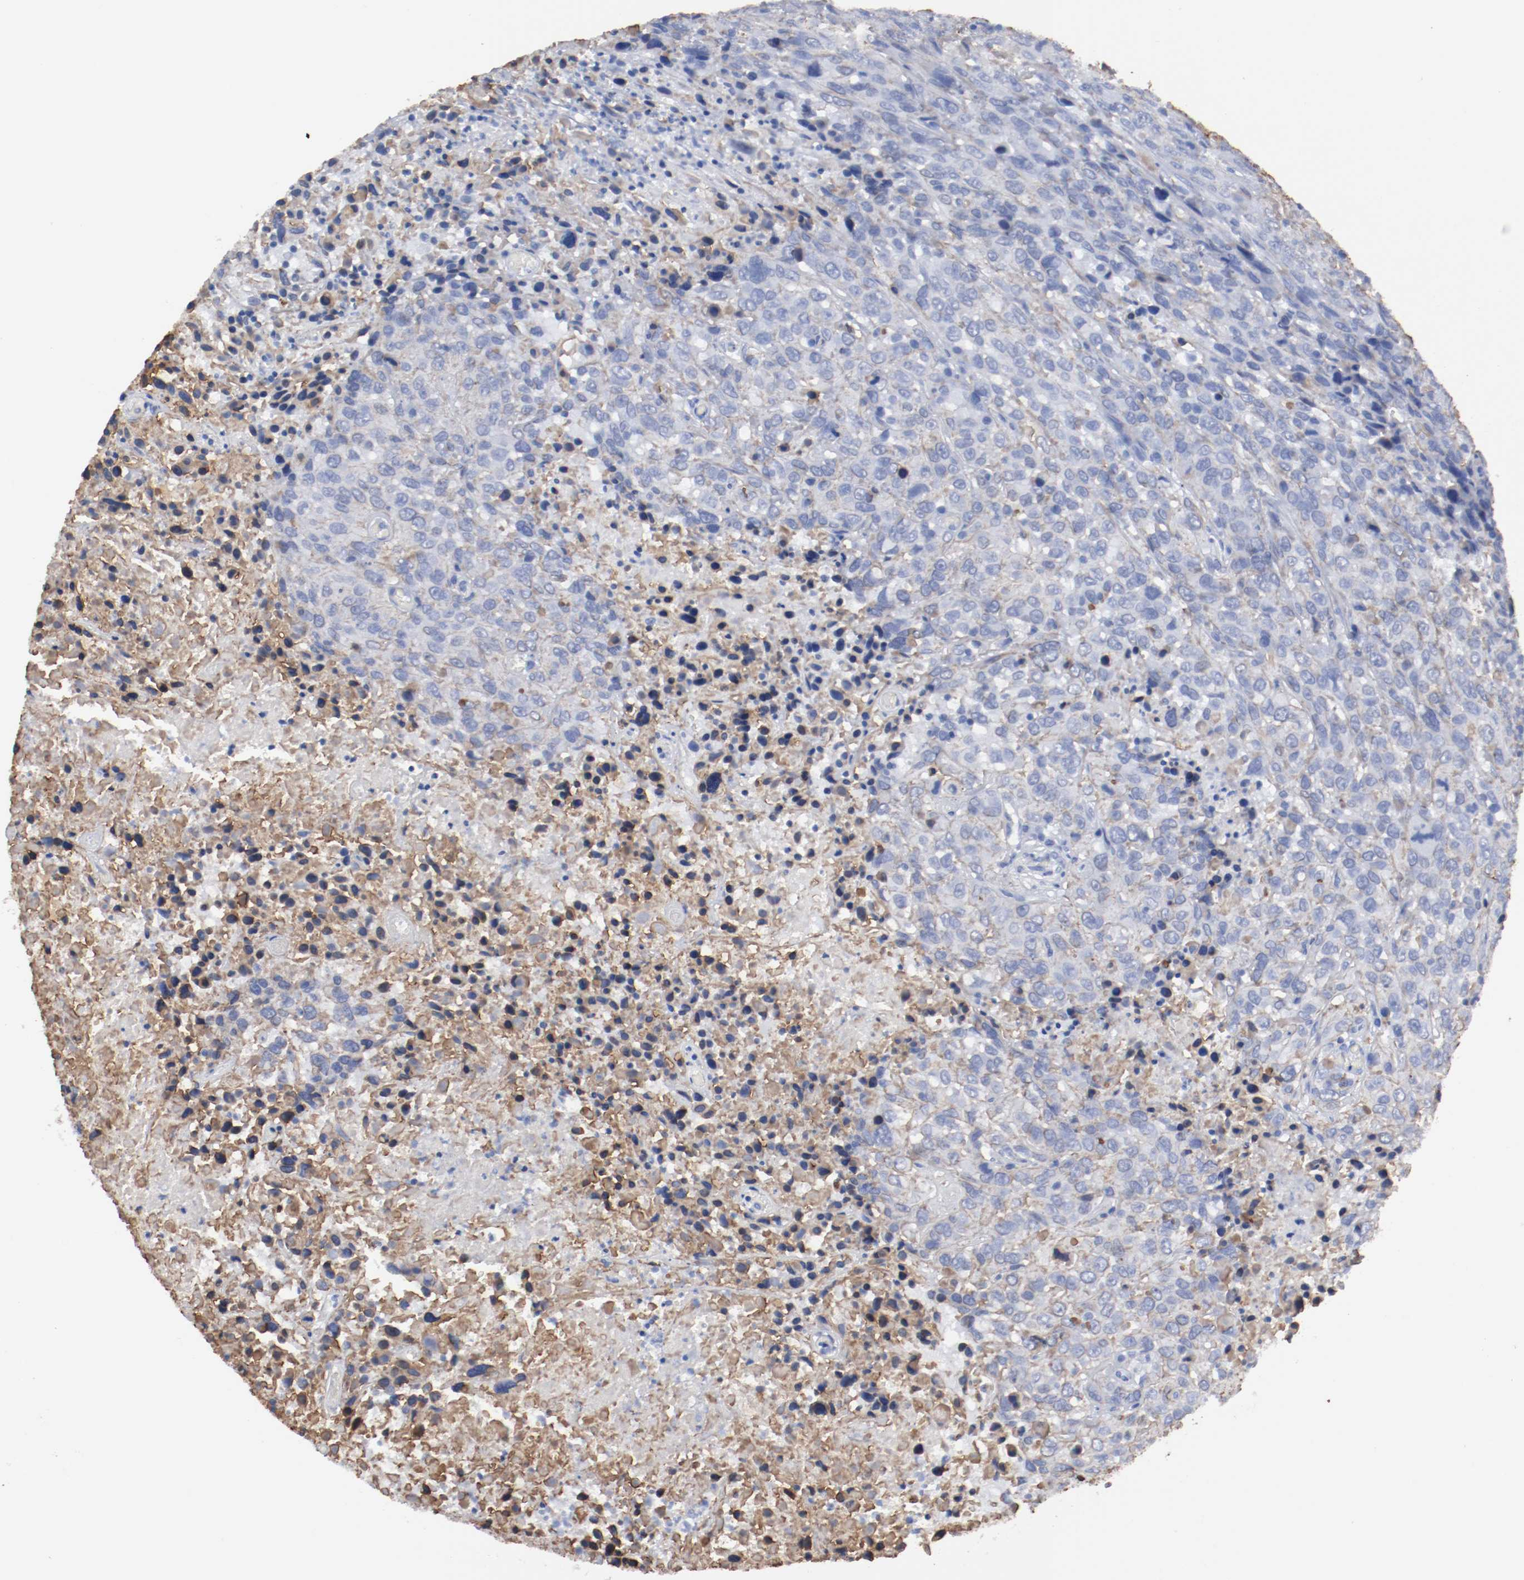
{"staining": {"intensity": "weak", "quantity": "25%-75%", "location": "cytoplasmic/membranous"}, "tissue": "urothelial cancer", "cell_type": "Tumor cells", "image_type": "cancer", "snomed": [{"axis": "morphology", "description": "Urothelial carcinoma, High grade"}, {"axis": "topography", "description": "Urinary bladder"}], "caption": "Immunohistochemical staining of urothelial cancer reveals weak cytoplasmic/membranous protein positivity in approximately 25%-75% of tumor cells.", "gene": "TSPAN6", "patient": {"sex": "male", "age": 61}}